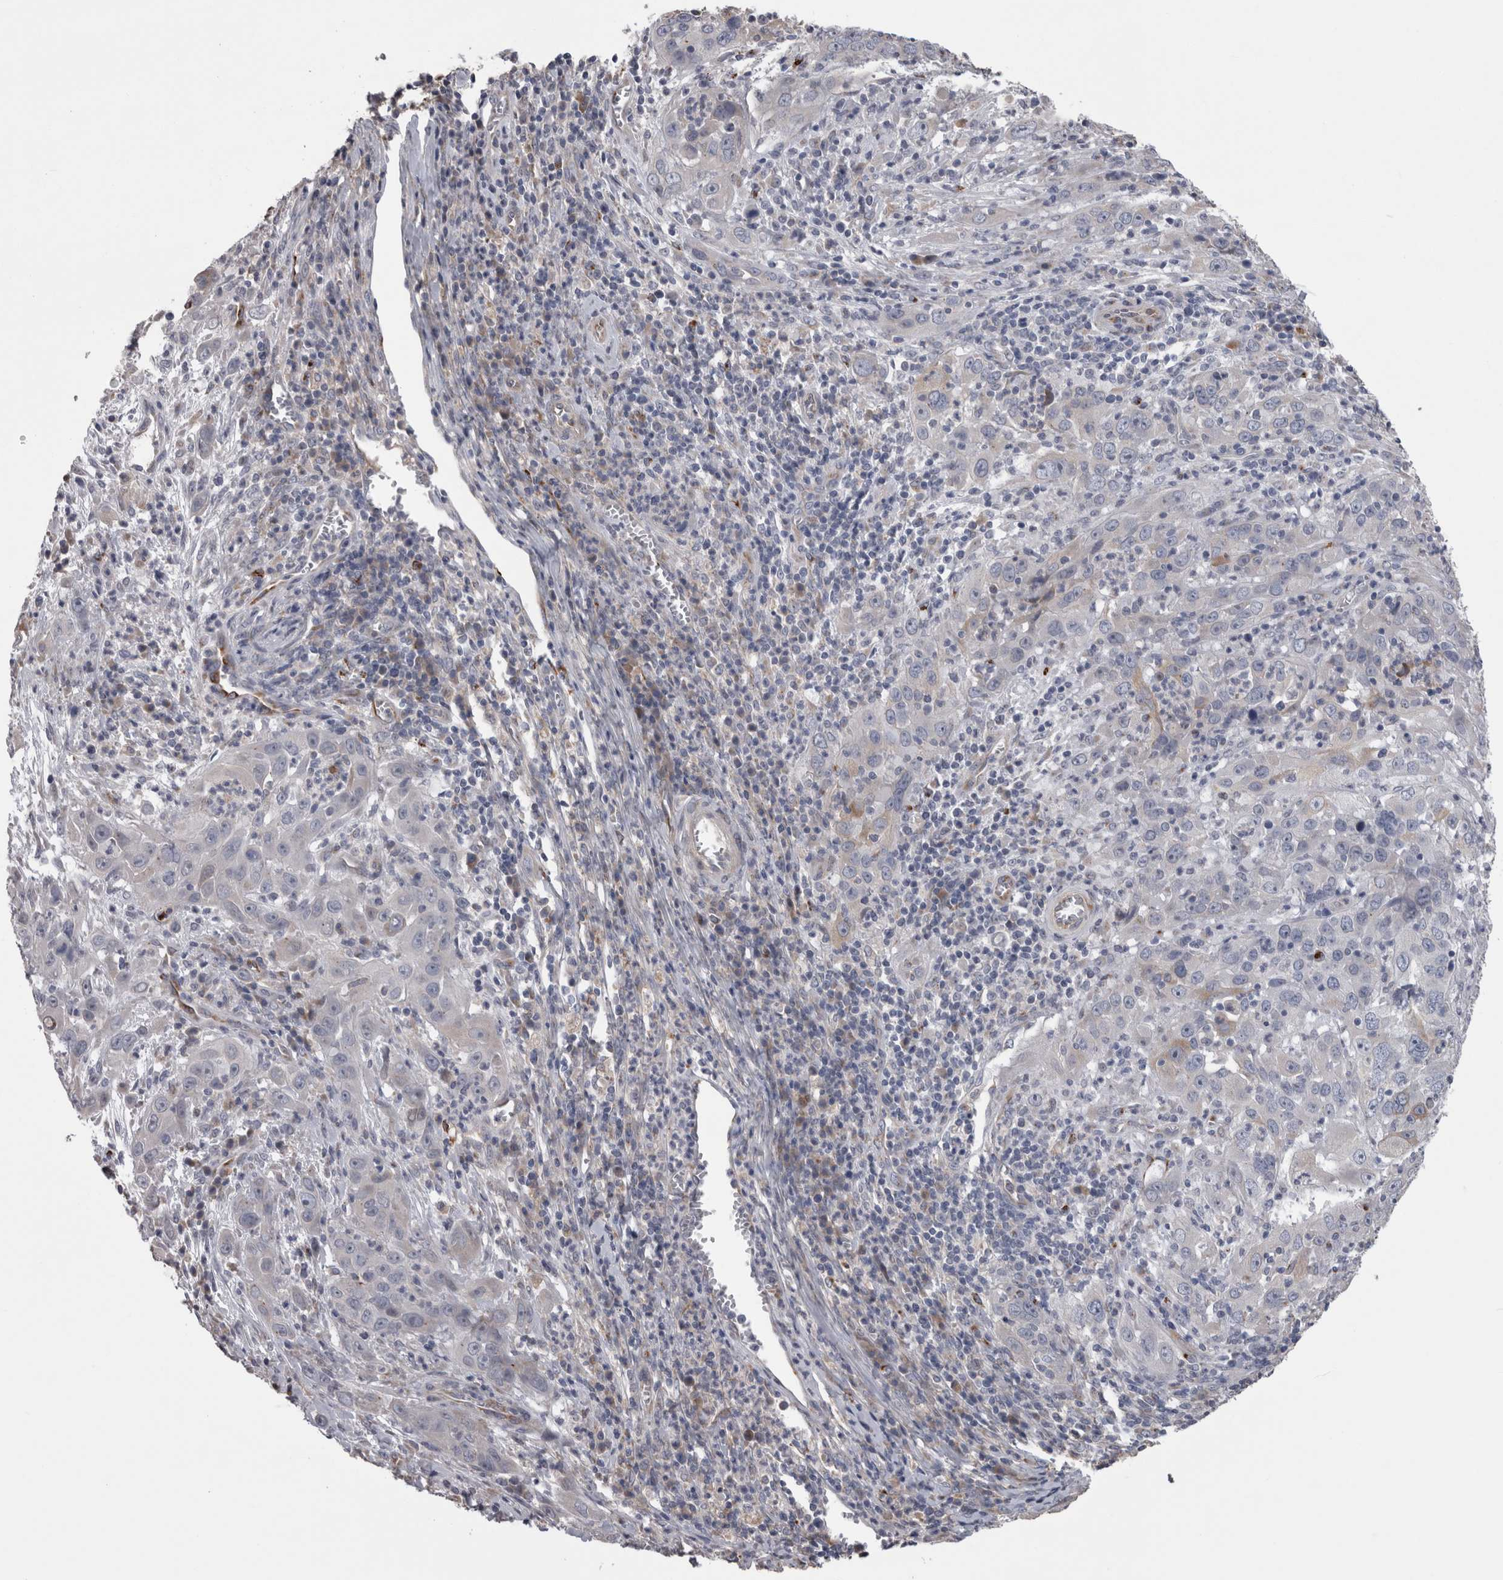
{"staining": {"intensity": "negative", "quantity": "none", "location": "none"}, "tissue": "cervical cancer", "cell_type": "Tumor cells", "image_type": "cancer", "snomed": [{"axis": "morphology", "description": "Squamous cell carcinoma, NOS"}, {"axis": "topography", "description": "Cervix"}], "caption": "Tumor cells show no significant protein expression in squamous cell carcinoma (cervical).", "gene": "STC1", "patient": {"sex": "female", "age": 32}}